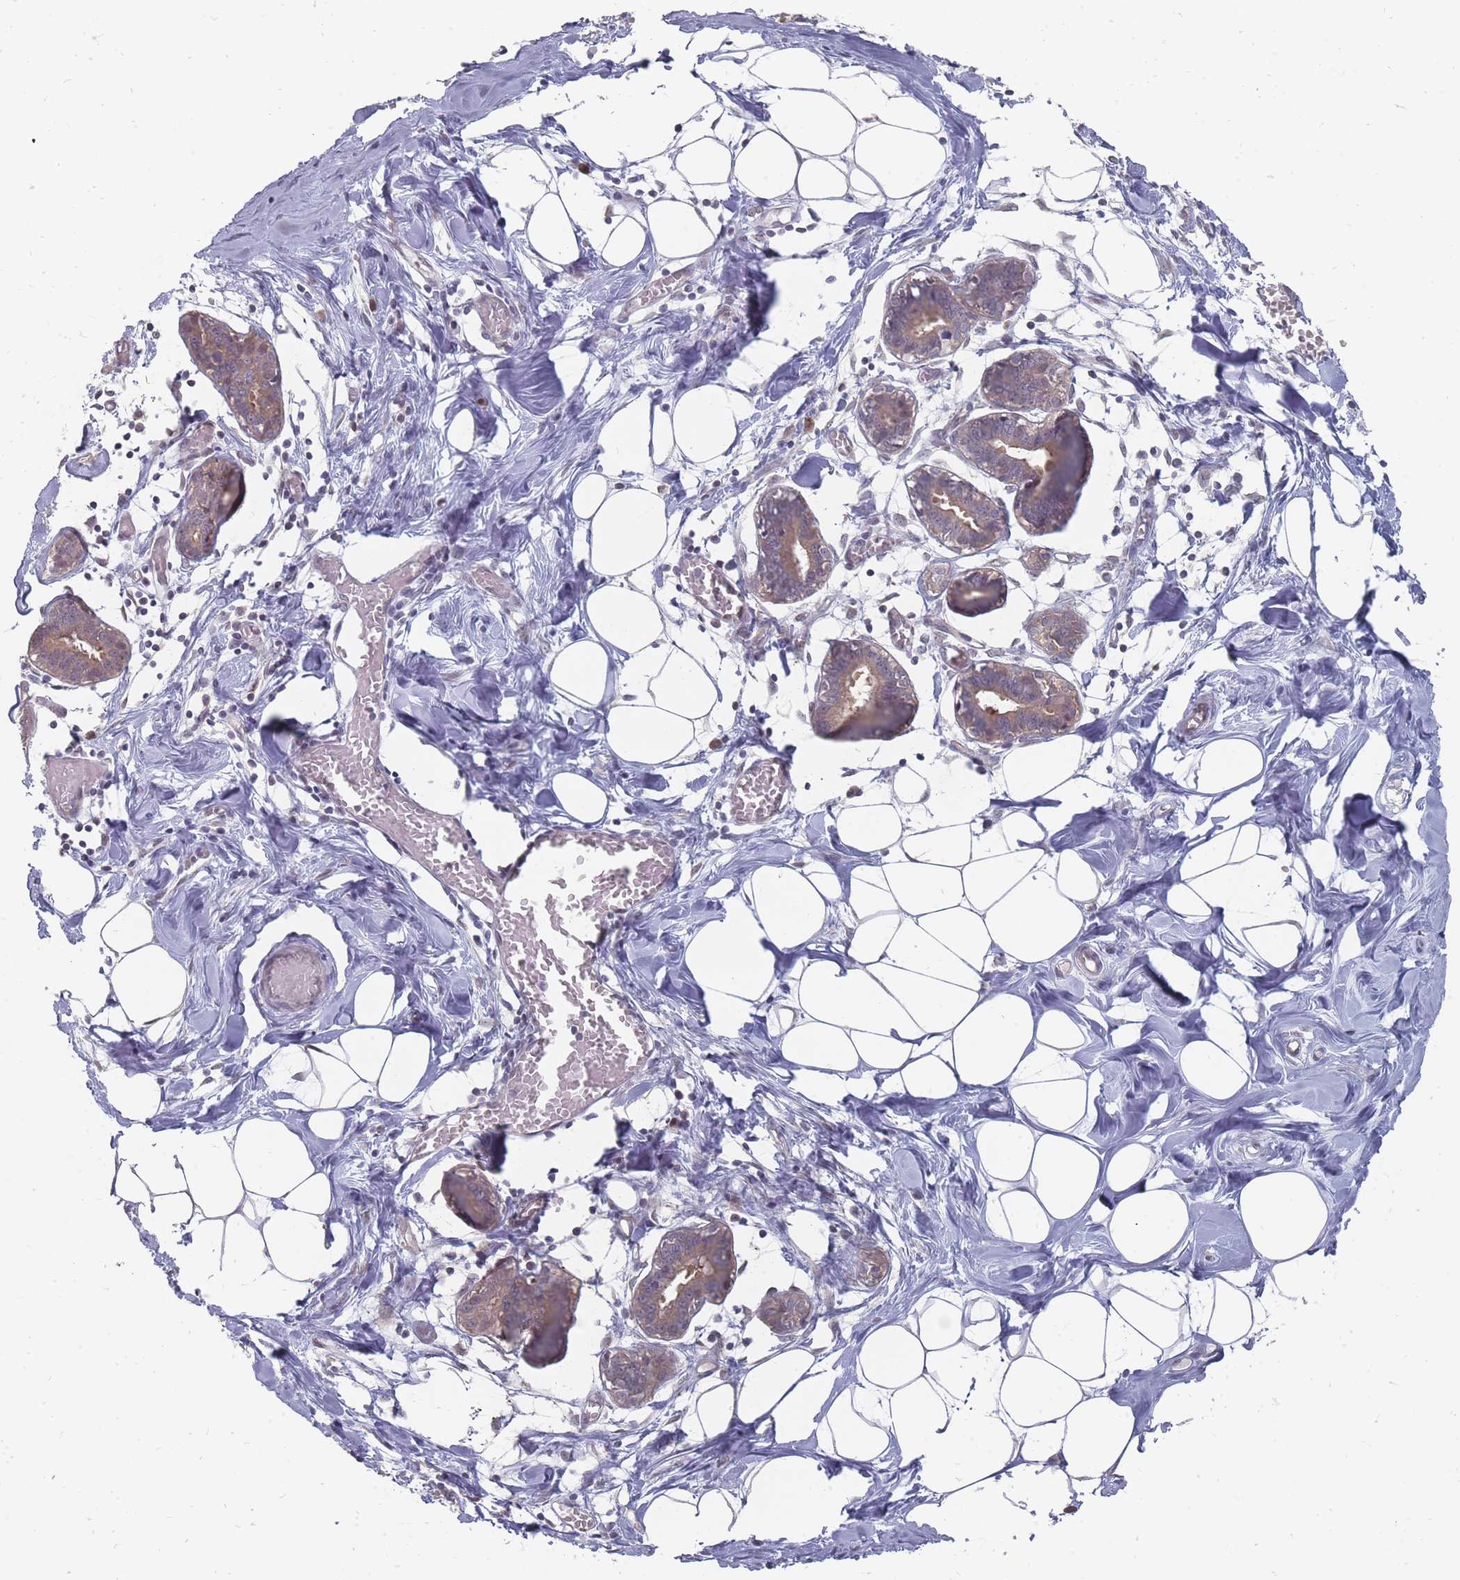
{"staining": {"intensity": "negative", "quantity": "none", "location": "none"}, "tissue": "breast", "cell_type": "Adipocytes", "image_type": "normal", "snomed": [{"axis": "morphology", "description": "Normal tissue, NOS"}, {"axis": "topography", "description": "Breast"}], "caption": "A micrograph of breast stained for a protein displays no brown staining in adipocytes.", "gene": "NKD1", "patient": {"sex": "female", "age": 27}}